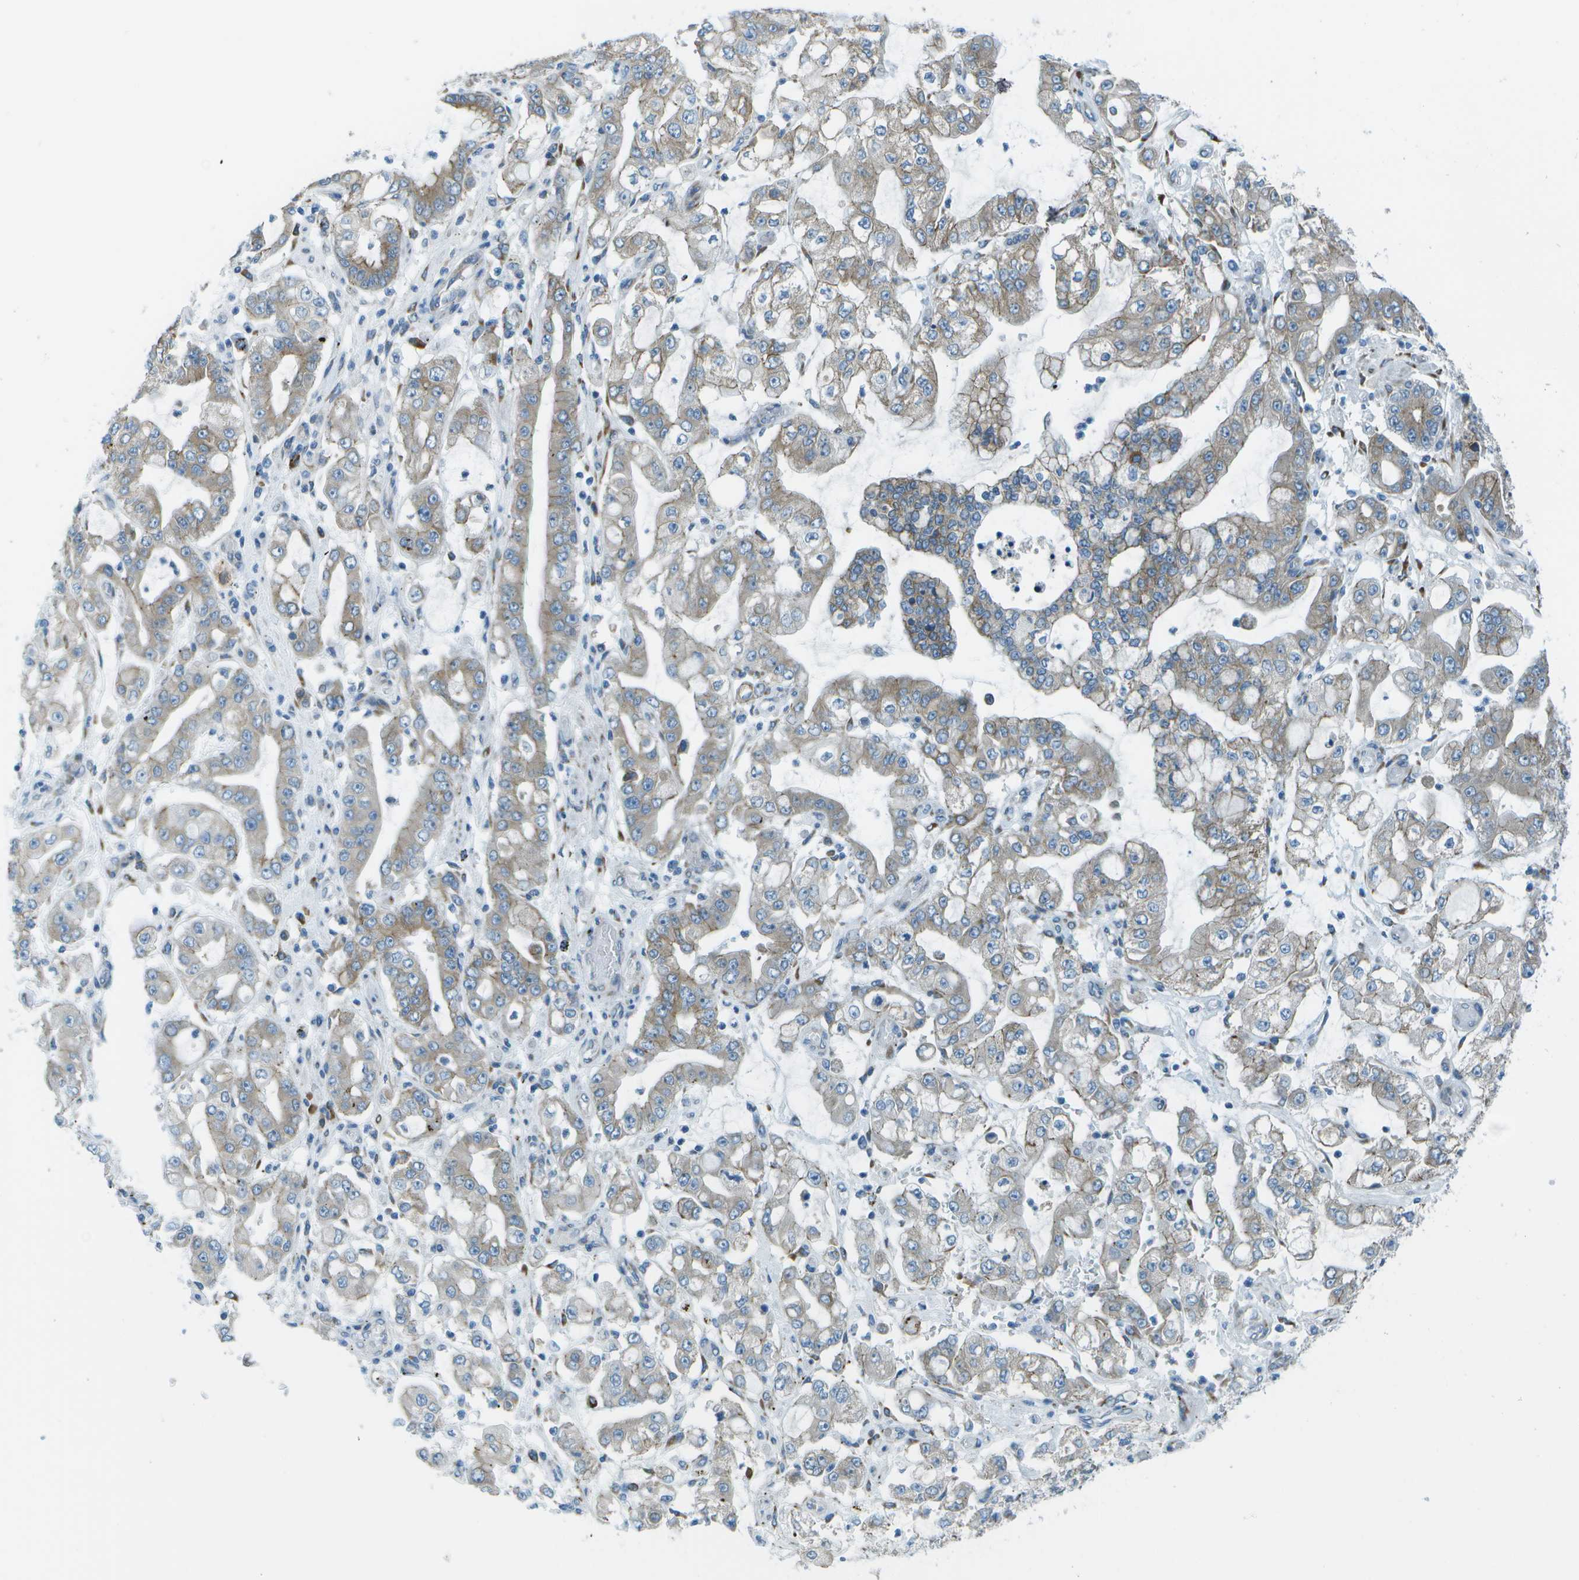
{"staining": {"intensity": "weak", "quantity": "25%-75%", "location": "cytoplasmic/membranous"}, "tissue": "stomach cancer", "cell_type": "Tumor cells", "image_type": "cancer", "snomed": [{"axis": "morphology", "description": "Adenocarcinoma, NOS"}, {"axis": "topography", "description": "Stomach"}], "caption": "The histopathology image reveals a brown stain indicating the presence of a protein in the cytoplasmic/membranous of tumor cells in stomach adenocarcinoma. Immunohistochemistry stains the protein of interest in brown and the nuclei are stained blue.", "gene": "KCTD3", "patient": {"sex": "male", "age": 76}}